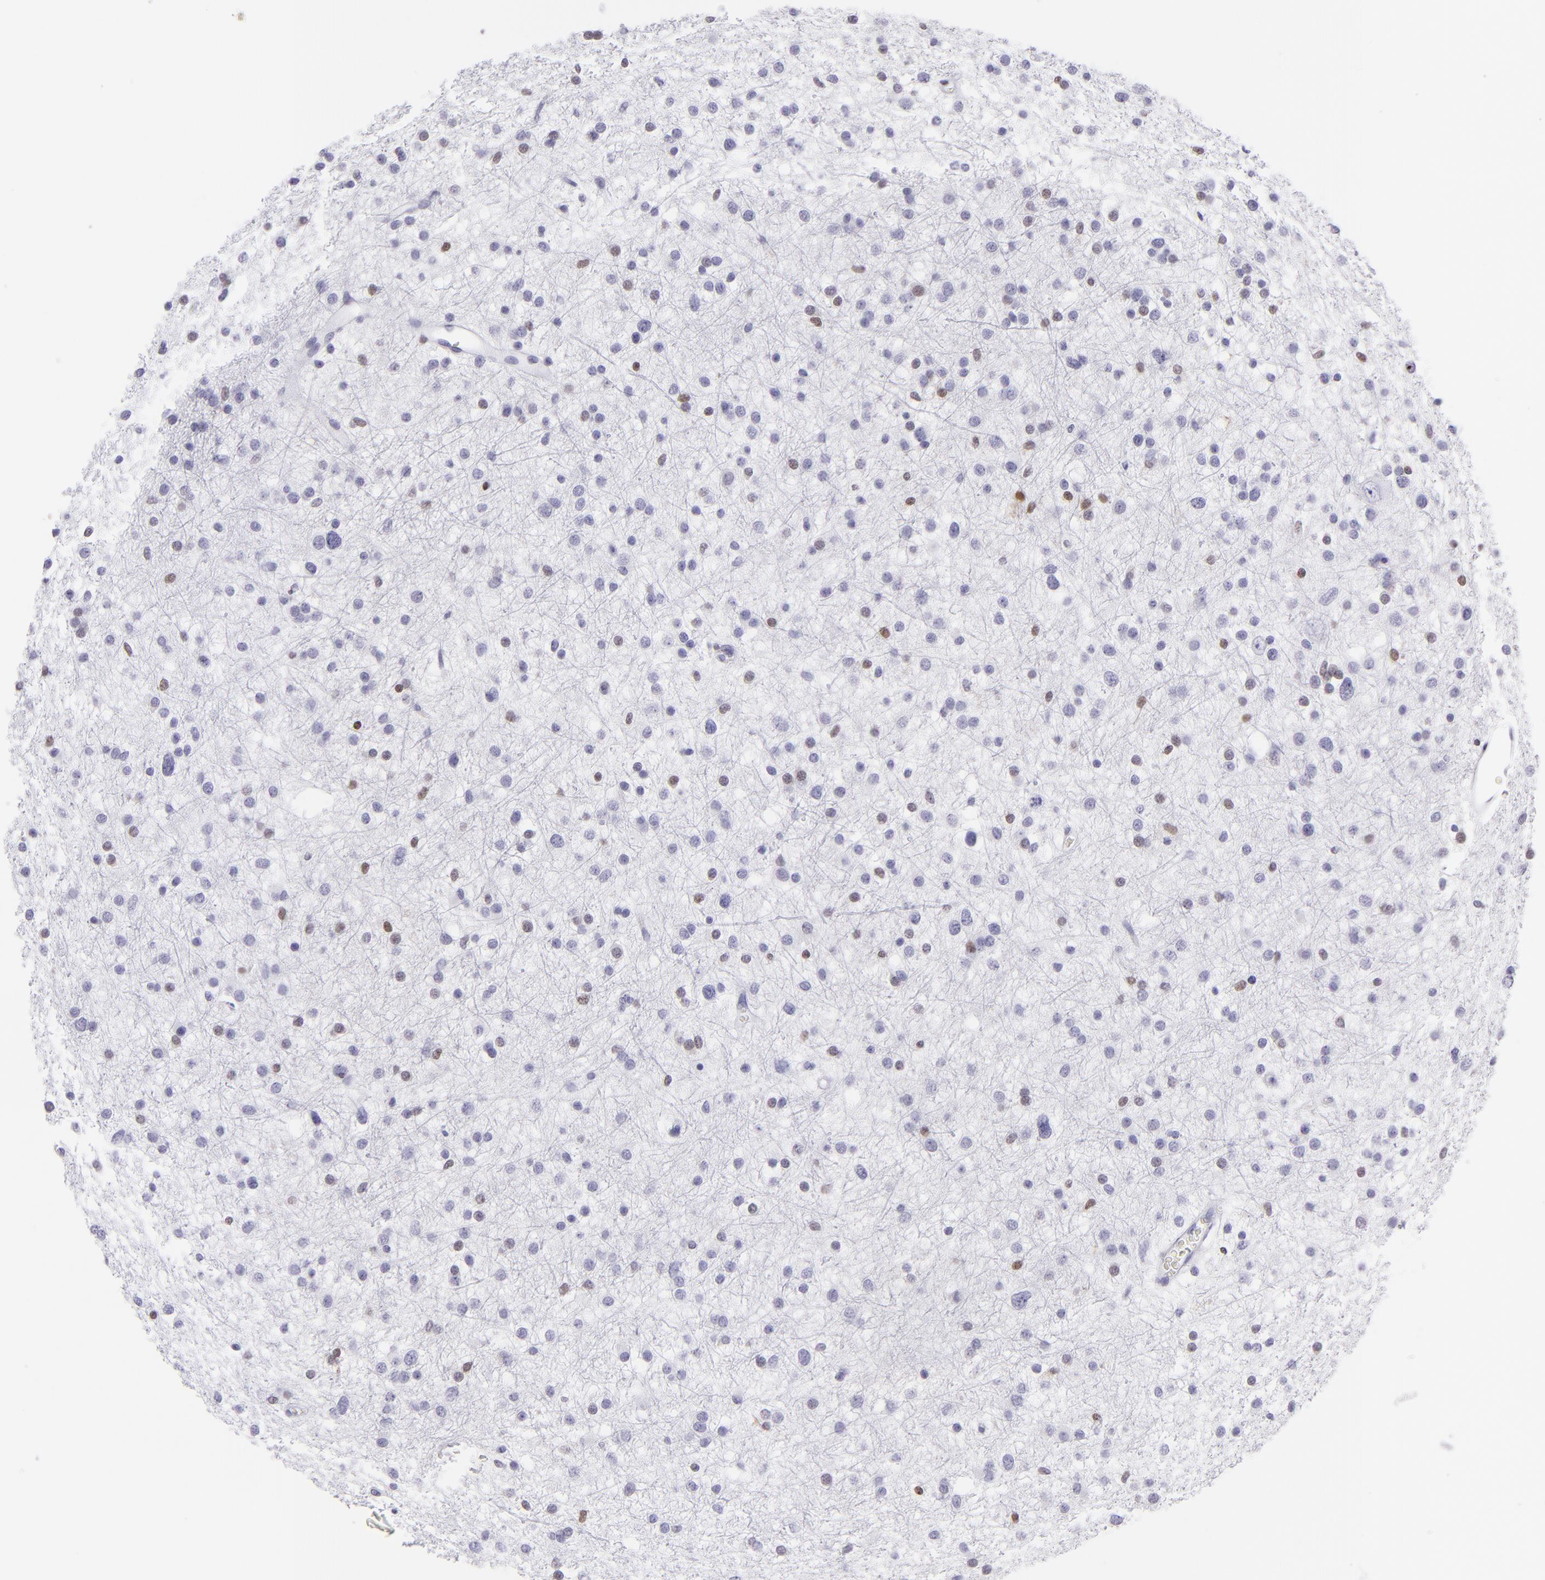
{"staining": {"intensity": "negative", "quantity": "none", "location": "none"}, "tissue": "glioma", "cell_type": "Tumor cells", "image_type": "cancer", "snomed": [{"axis": "morphology", "description": "Glioma, malignant, Low grade"}, {"axis": "topography", "description": "Brain"}], "caption": "Tumor cells are negative for brown protein staining in glioma.", "gene": "MITF", "patient": {"sex": "female", "age": 36}}